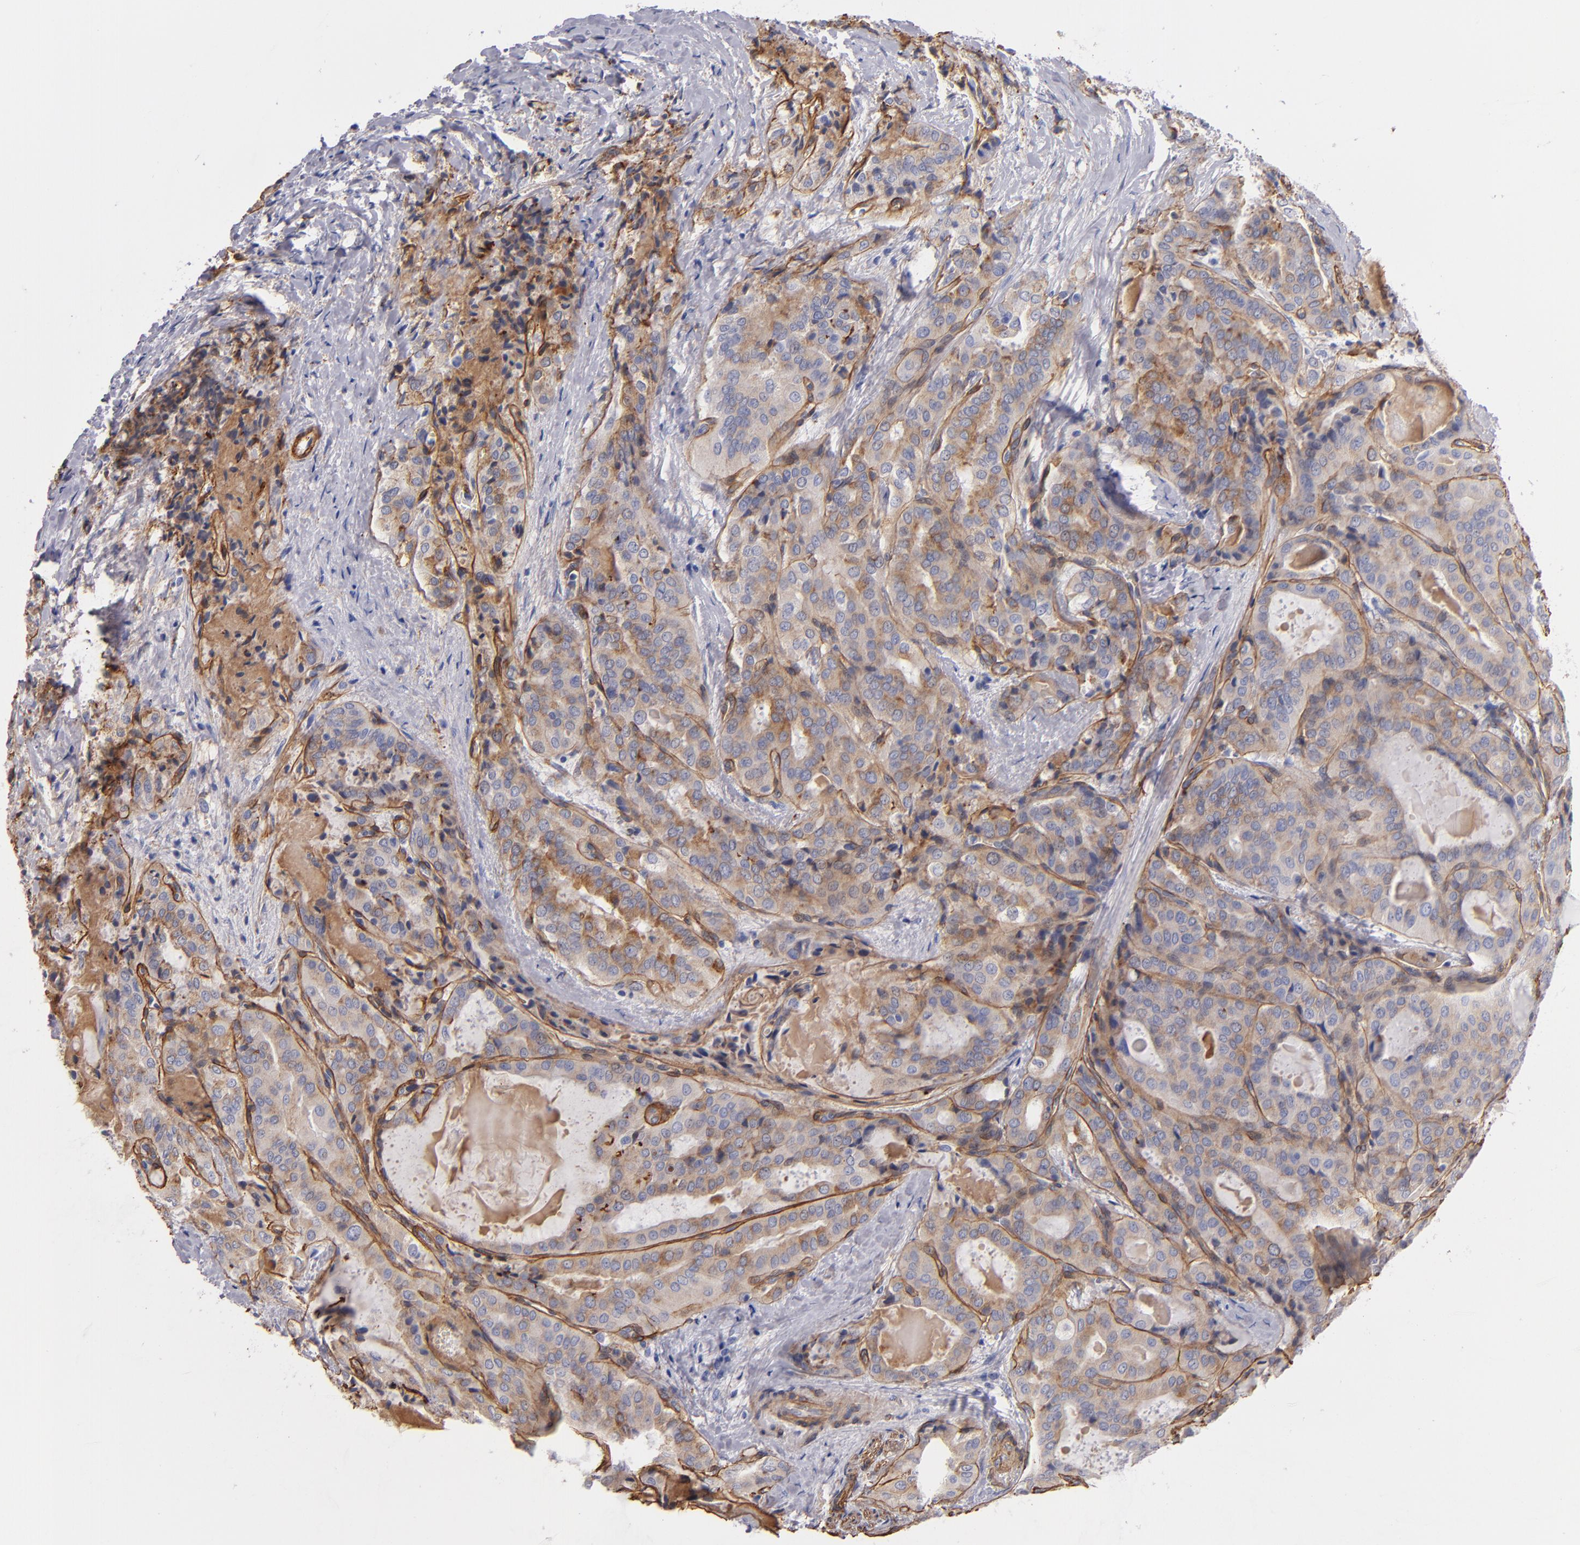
{"staining": {"intensity": "moderate", "quantity": ">75%", "location": "cytoplasmic/membranous"}, "tissue": "thyroid cancer", "cell_type": "Tumor cells", "image_type": "cancer", "snomed": [{"axis": "morphology", "description": "Papillary adenocarcinoma, NOS"}, {"axis": "topography", "description": "Thyroid gland"}], "caption": "Thyroid cancer was stained to show a protein in brown. There is medium levels of moderate cytoplasmic/membranous expression in about >75% of tumor cells. The protein is stained brown, and the nuclei are stained in blue (DAB IHC with brightfield microscopy, high magnification).", "gene": "LAMC1", "patient": {"sex": "female", "age": 71}}